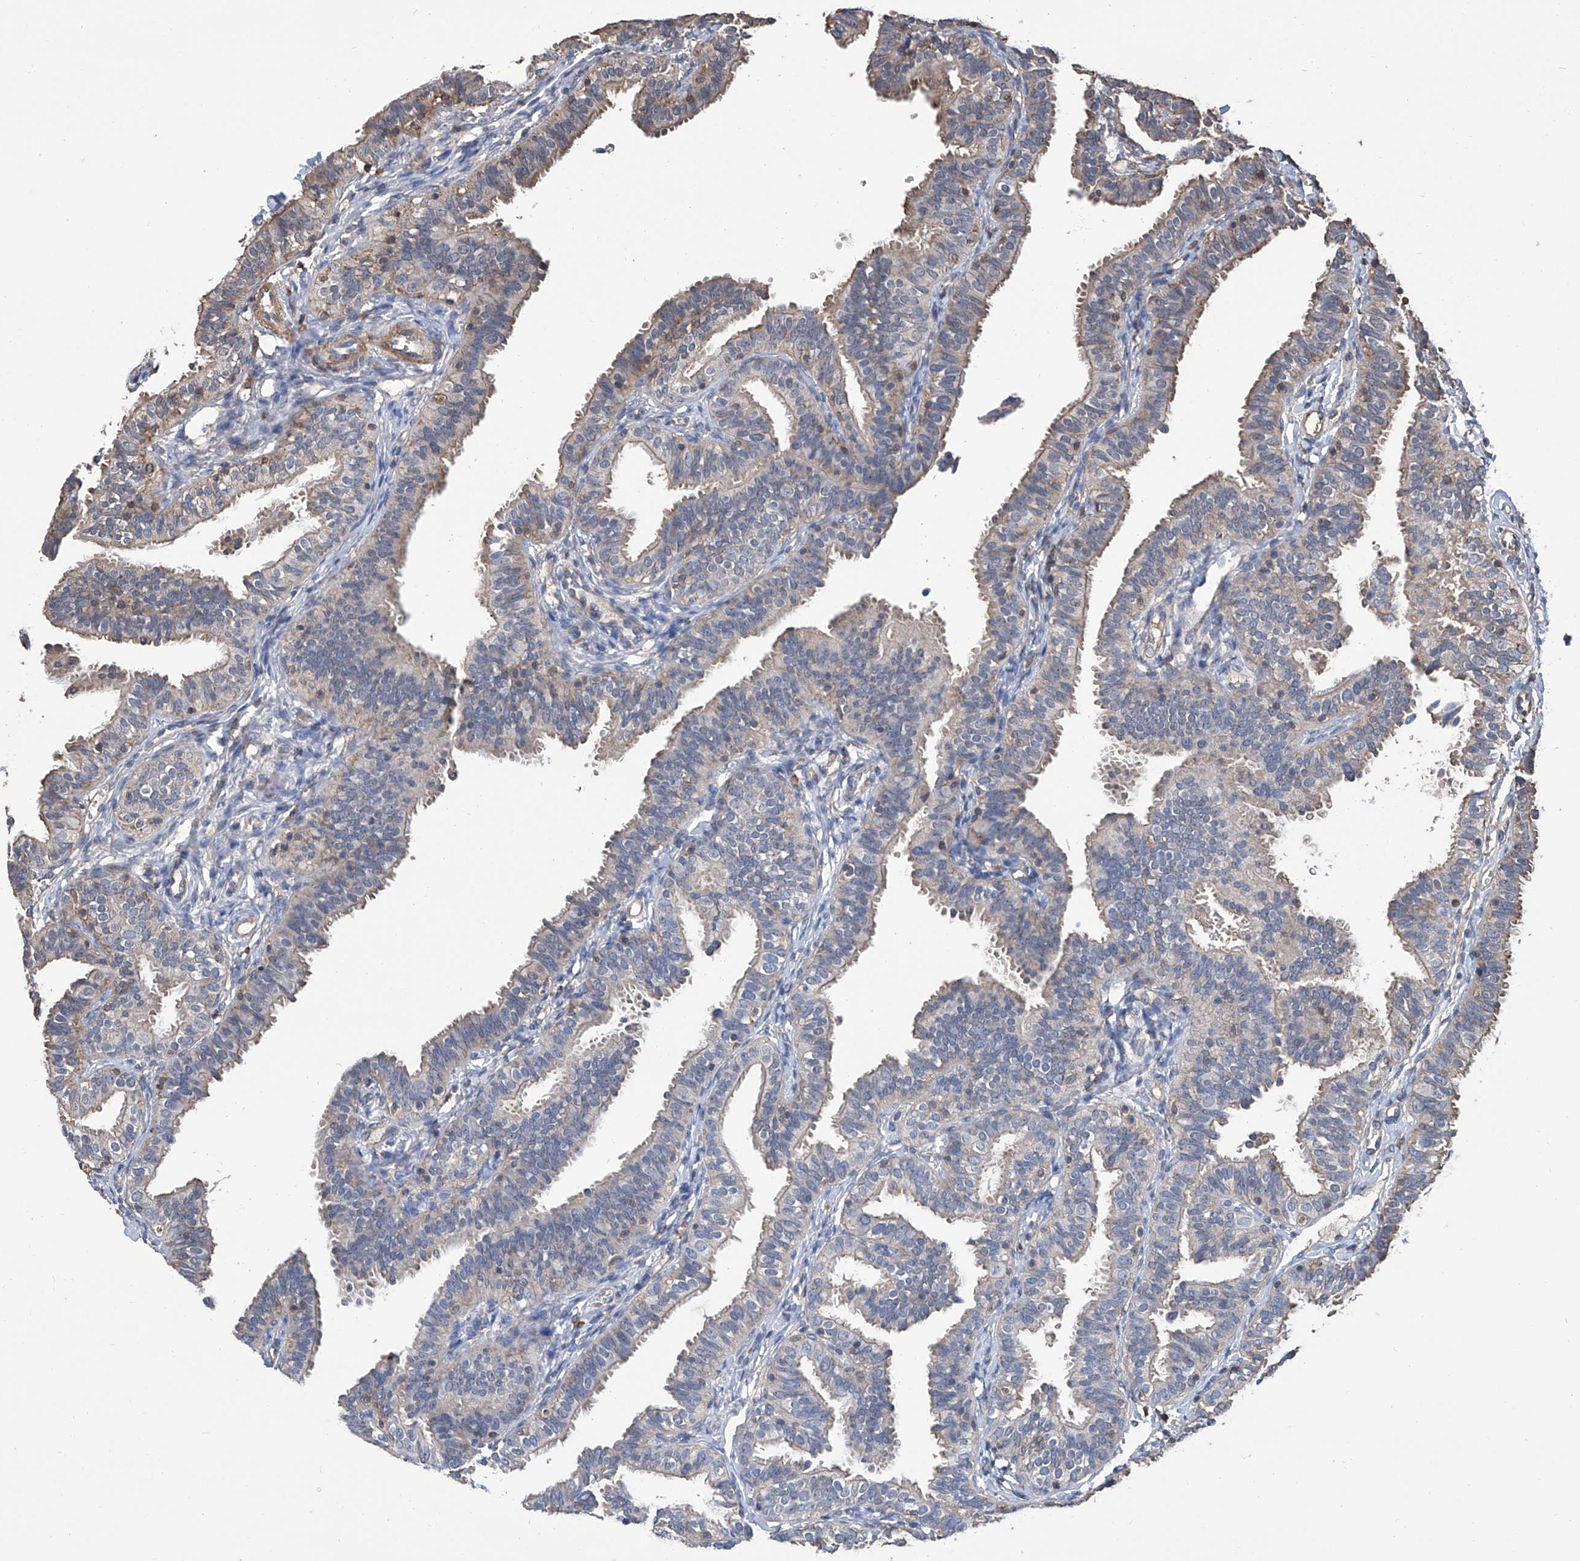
{"staining": {"intensity": "negative", "quantity": "none", "location": "none"}, "tissue": "fallopian tube", "cell_type": "Glandular cells", "image_type": "normal", "snomed": [{"axis": "morphology", "description": "Normal tissue, NOS"}, {"axis": "topography", "description": "Fallopian tube"}], "caption": "The micrograph displays no staining of glandular cells in unremarkable fallopian tube.", "gene": "GPT", "patient": {"sex": "female", "age": 35}}